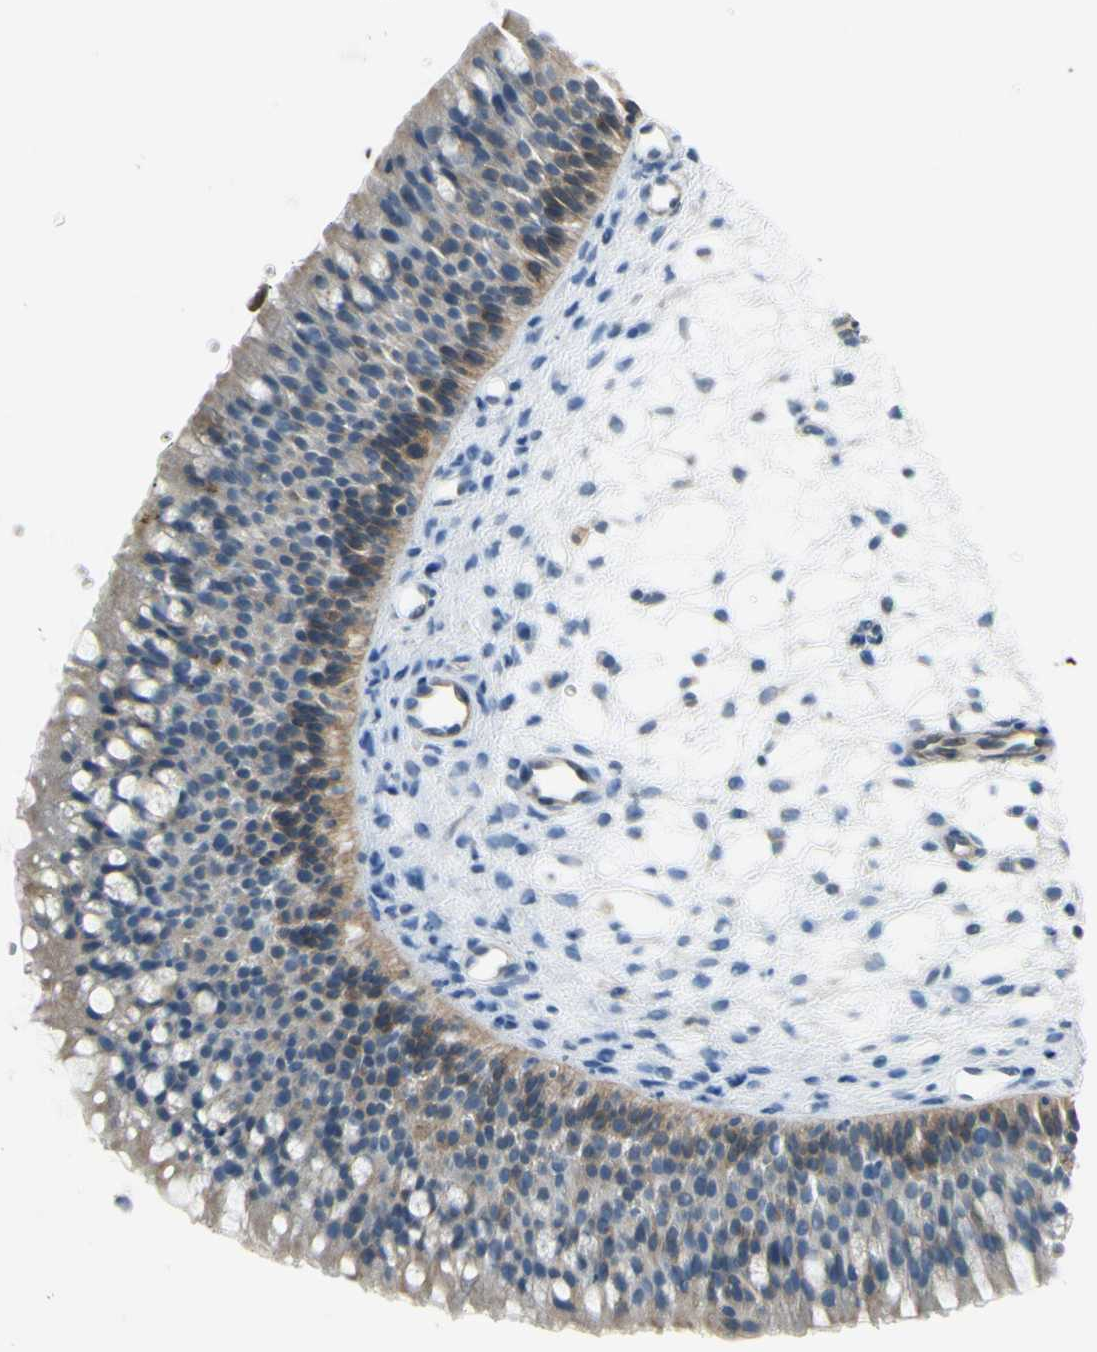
{"staining": {"intensity": "strong", "quantity": ">75%", "location": "cytoplasmic/membranous"}, "tissue": "nasopharynx", "cell_type": "Respiratory epithelial cells", "image_type": "normal", "snomed": [{"axis": "morphology", "description": "Normal tissue, NOS"}, {"axis": "topography", "description": "Nasopharynx"}], "caption": "Brown immunohistochemical staining in normal human nasopharynx shows strong cytoplasmic/membranous staining in about >75% of respiratory epithelial cells. (DAB = brown stain, brightfield microscopy at high magnification).", "gene": "ITGA3", "patient": {"sex": "female", "age": 54}}